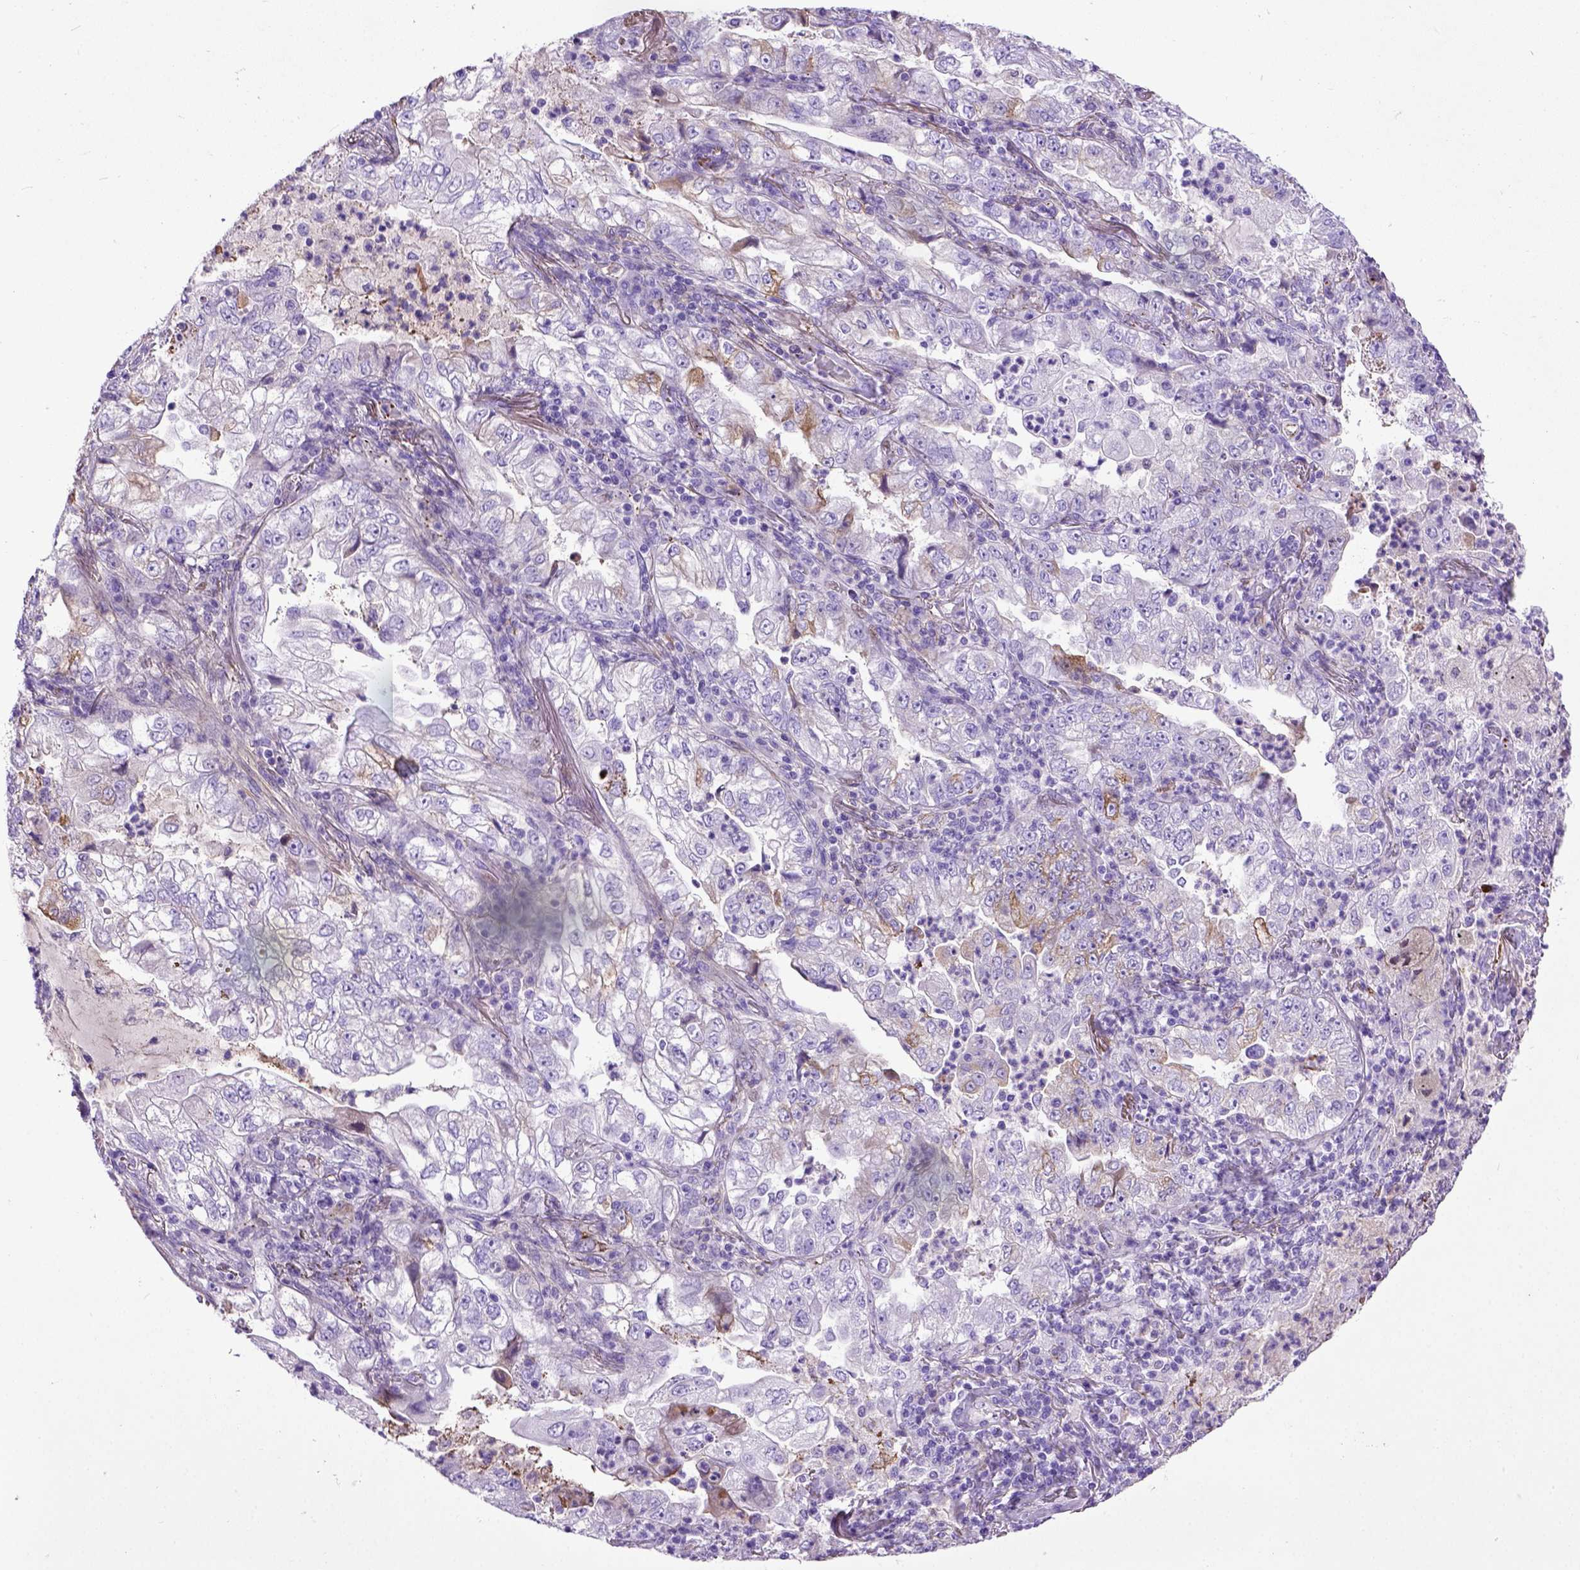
{"staining": {"intensity": "negative", "quantity": "none", "location": "none"}, "tissue": "lung cancer", "cell_type": "Tumor cells", "image_type": "cancer", "snomed": [{"axis": "morphology", "description": "Adenocarcinoma, NOS"}, {"axis": "topography", "description": "Lung"}], "caption": "This is an IHC photomicrograph of human adenocarcinoma (lung). There is no positivity in tumor cells.", "gene": "ADAMTS8", "patient": {"sex": "female", "age": 73}}